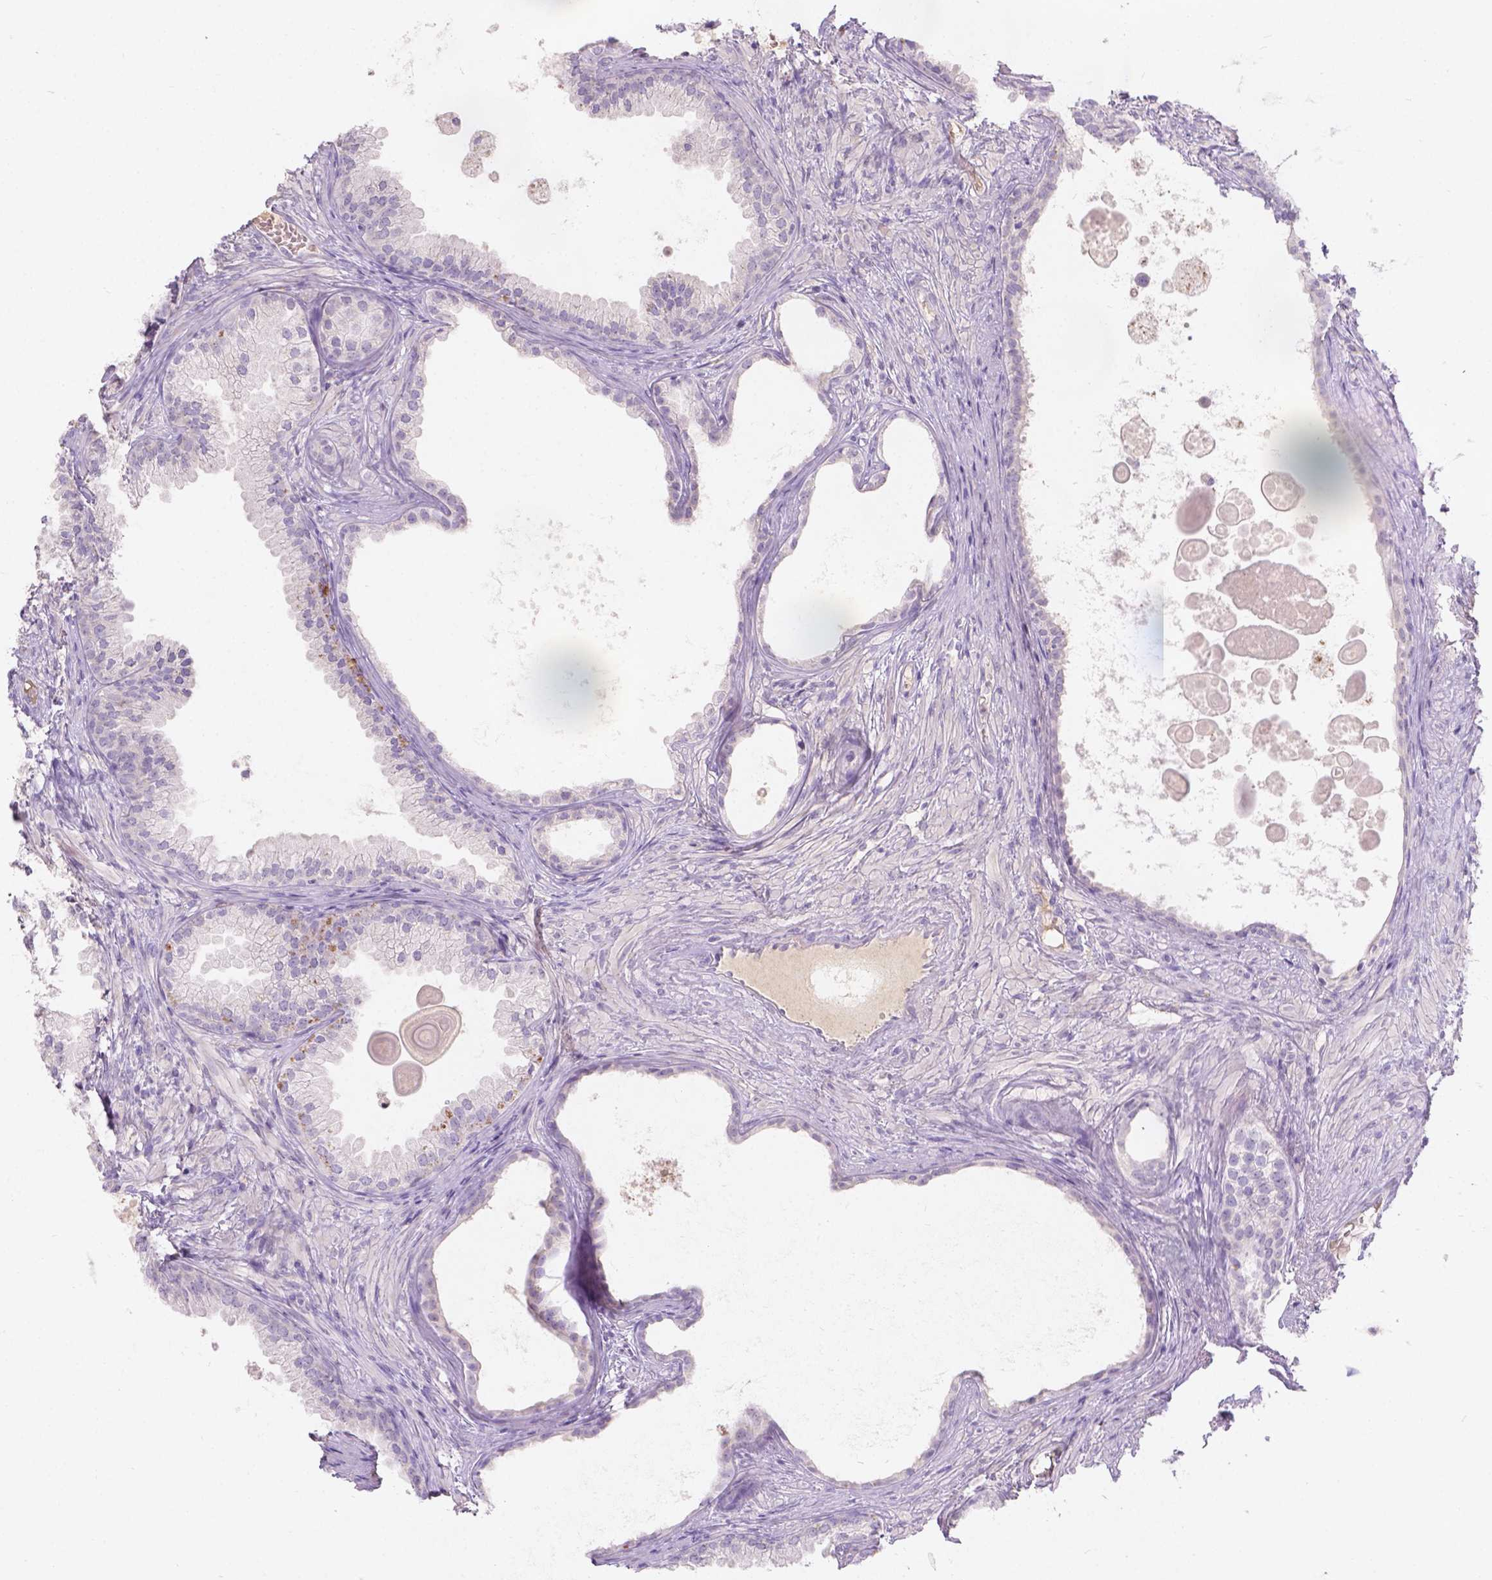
{"staining": {"intensity": "negative", "quantity": "none", "location": "none"}, "tissue": "prostate cancer", "cell_type": "Tumor cells", "image_type": "cancer", "snomed": [{"axis": "morphology", "description": "Adenocarcinoma, High grade"}, {"axis": "topography", "description": "Prostate"}], "caption": "Protein analysis of adenocarcinoma (high-grade) (prostate) reveals no significant staining in tumor cells.", "gene": "DCAF4L1", "patient": {"sex": "male", "age": 83}}